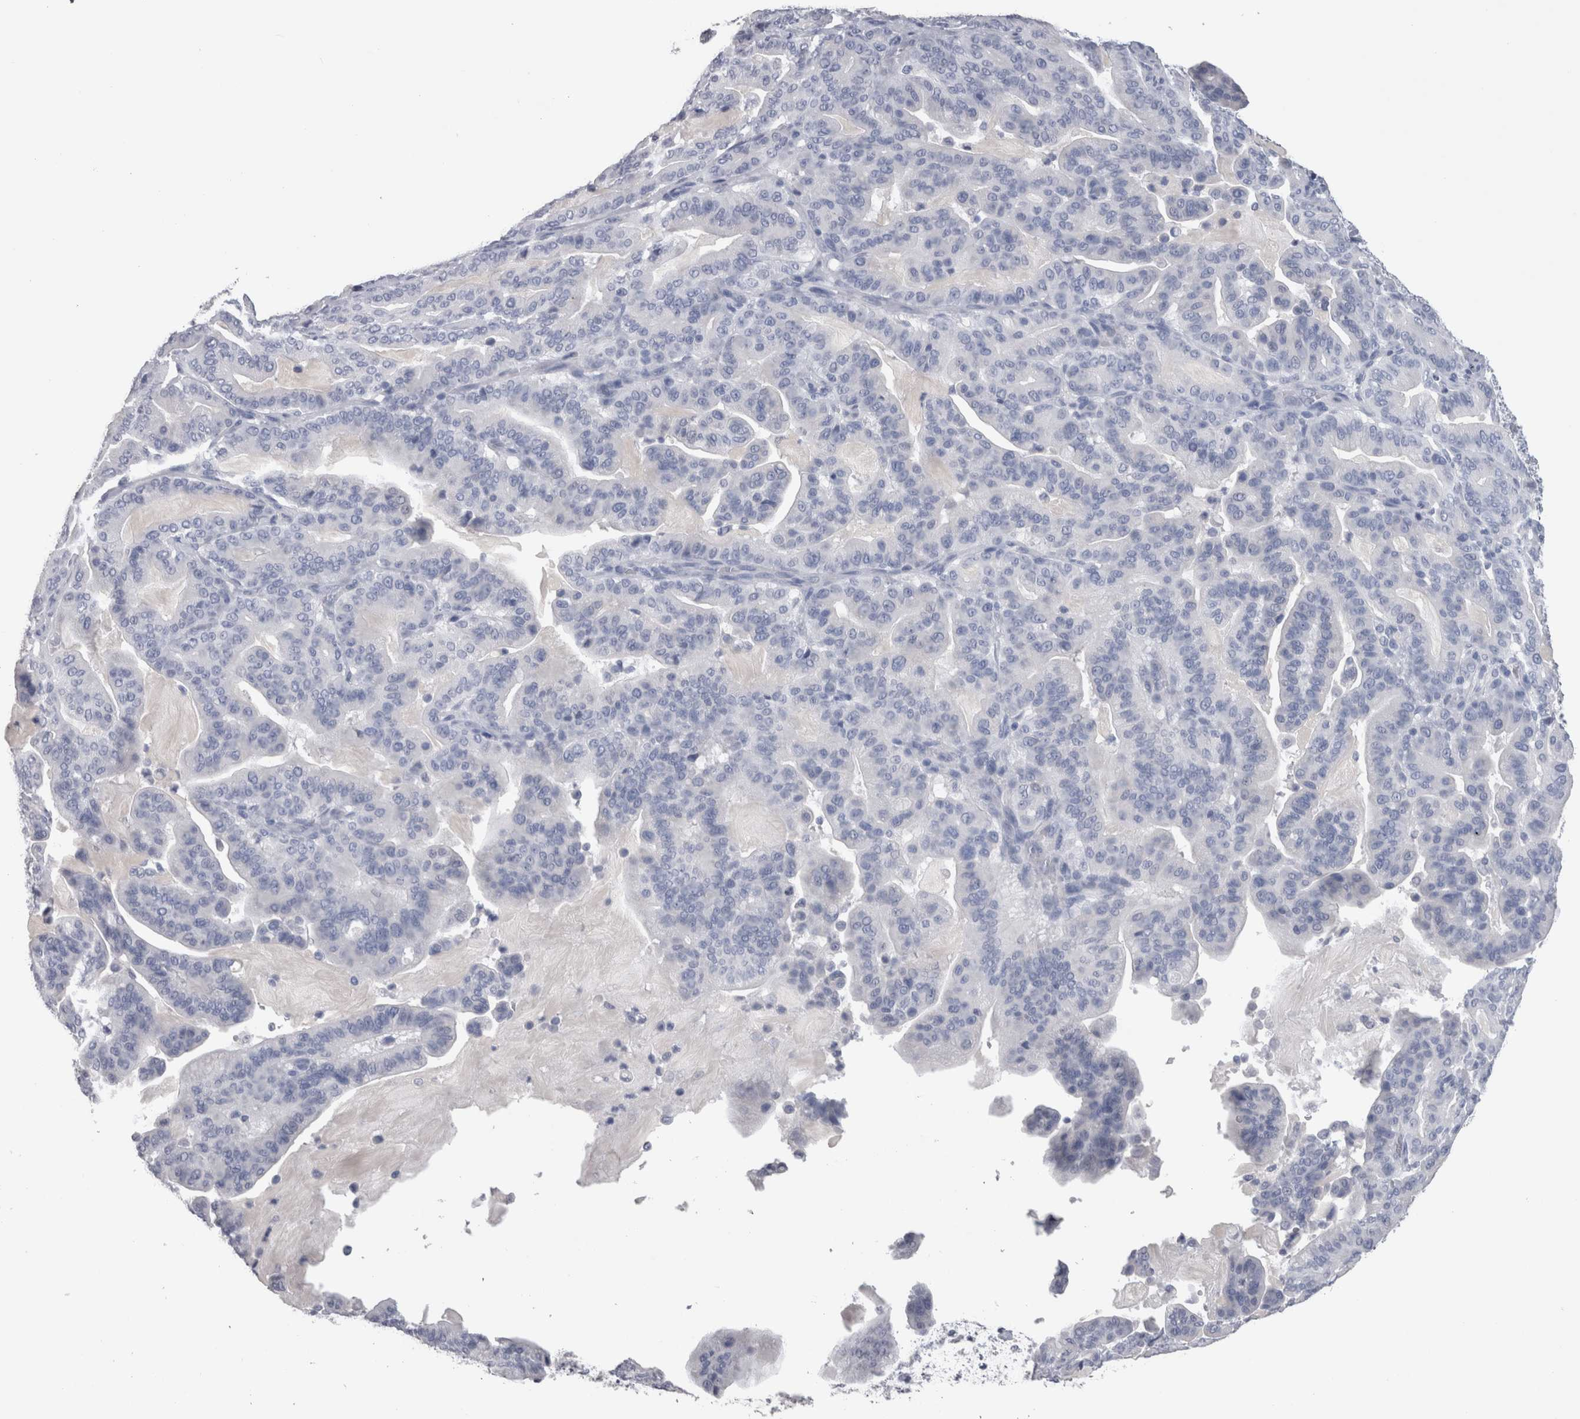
{"staining": {"intensity": "negative", "quantity": "none", "location": "none"}, "tissue": "pancreatic cancer", "cell_type": "Tumor cells", "image_type": "cancer", "snomed": [{"axis": "morphology", "description": "Adenocarcinoma, NOS"}, {"axis": "topography", "description": "Pancreas"}], "caption": "A micrograph of adenocarcinoma (pancreatic) stained for a protein displays no brown staining in tumor cells.", "gene": "CA8", "patient": {"sex": "male", "age": 63}}